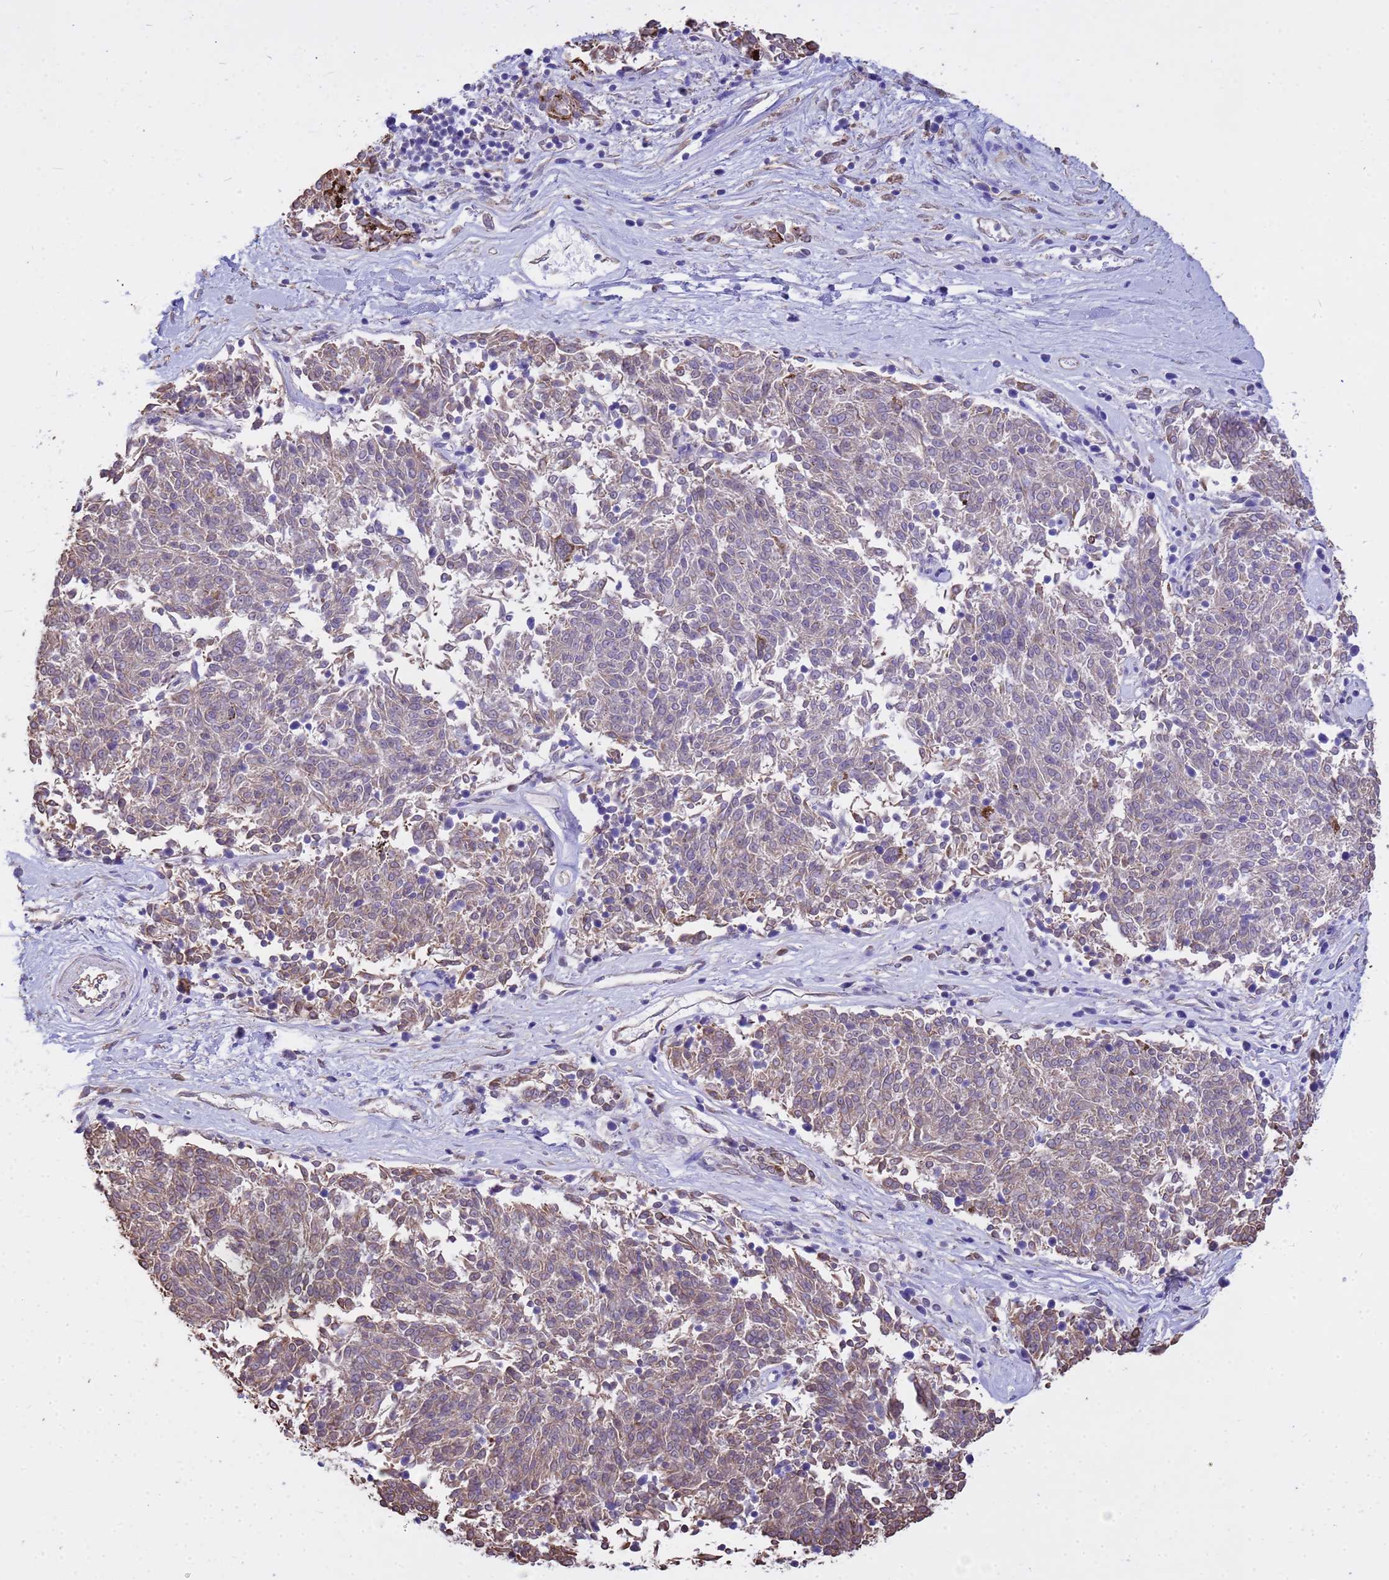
{"staining": {"intensity": "weak", "quantity": "25%-75%", "location": "cytoplasmic/membranous"}, "tissue": "melanoma", "cell_type": "Tumor cells", "image_type": "cancer", "snomed": [{"axis": "morphology", "description": "Malignant melanoma, NOS"}, {"axis": "topography", "description": "Skin"}], "caption": "This is a micrograph of immunohistochemistry (IHC) staining of malignant melanoma, which shows weak staining in the cytoplasmic/membranous of tumor cells.", "gene": "TCEAL3", "patient": {"sex": "female", "age": 72}}